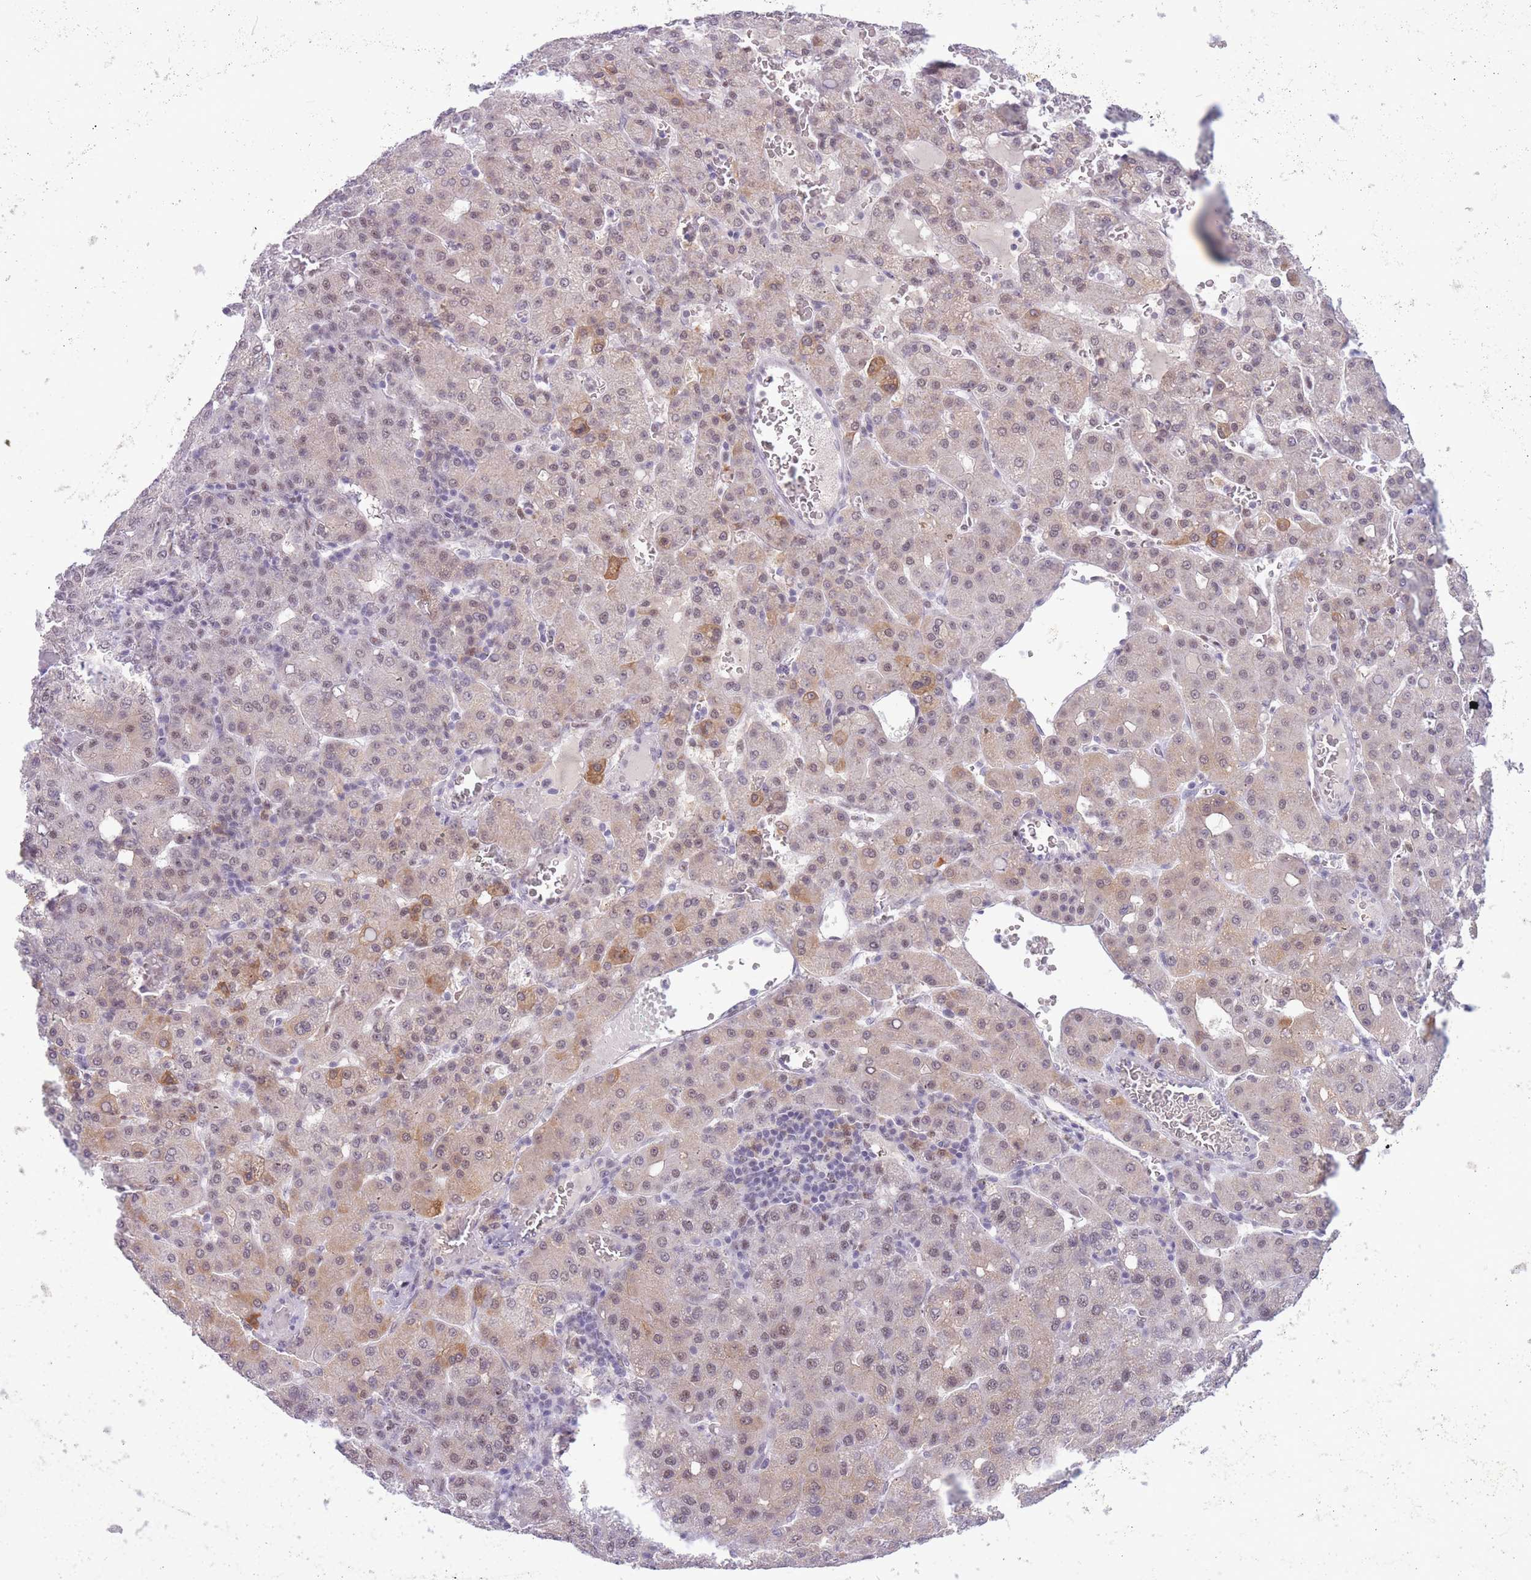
{"staining": {"intensity": "moderate", "quantity": "25%-75%", "location": "cytoplasmic/membranous,nuclear"}, "tissue": "liver cancer", "cell_type": "Tumor cells", "image_type": "cancer", "snomed": [{"axis": "morphology", "description": "Carcinoma, Hepatocellular, NOS"}, {"axis": "topography", "description": "Liver"}], "caption": "Immunohistochemical staining of liver hepatocellular carcinoma displays medium levels of moderate cytoplasmic/membranous and nuclear protein staining in about 25%-75% of tumor cells.", "gene": "CYP2B6", "patient": {"sex": "male", "age": 65}}